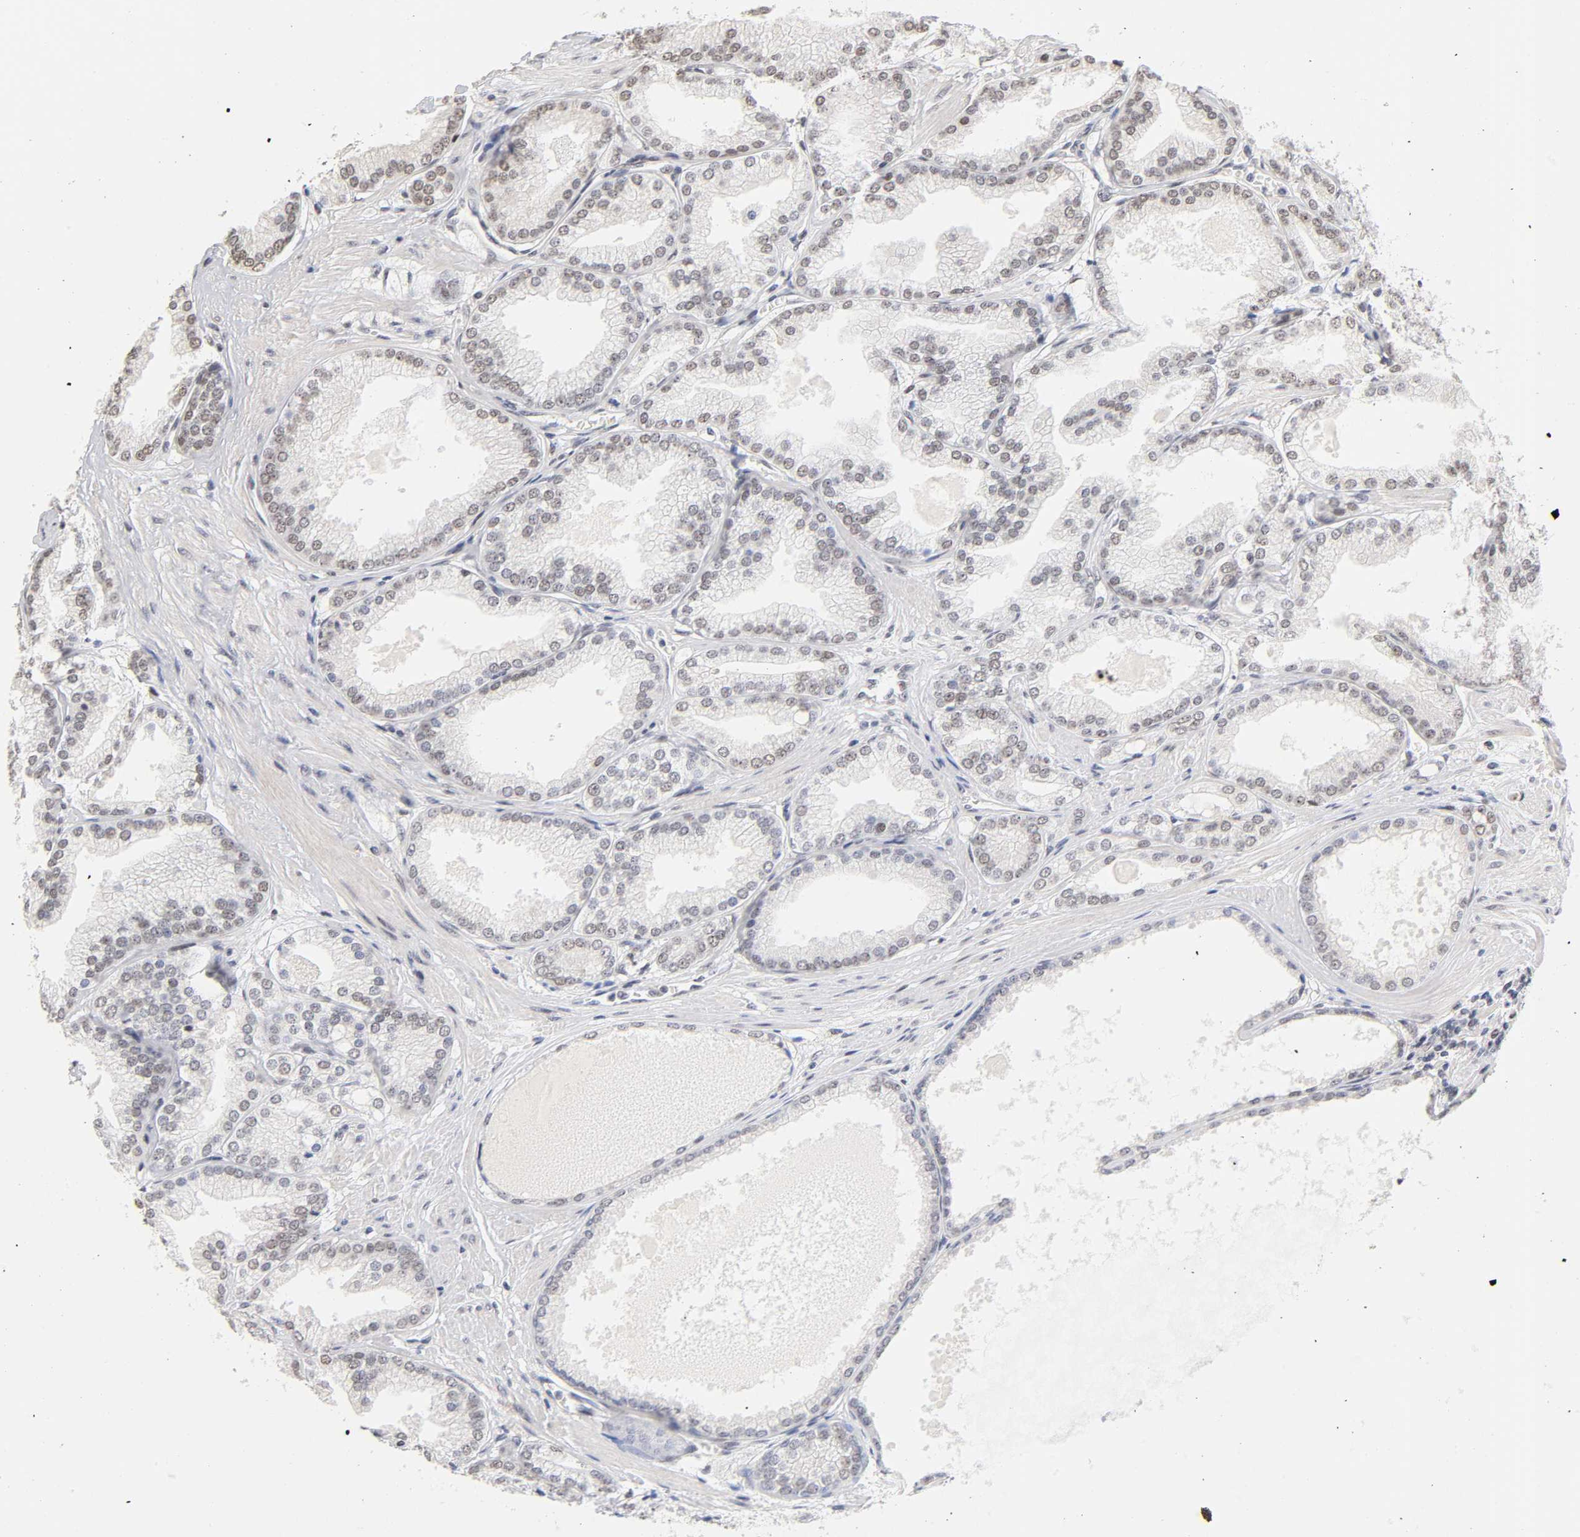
{"staining": {"intensity": "weak", "quantity": "<25%", "location": "nuclear"}, "tissue": "prostate cancer", "cell_type": "Tumor cells", "image_type": "cancer", "snomed": [{"axis": "morphology", "description": "Adenocarcinoma, High grade"}, {"axis": "topography", "description": "Prostate"}], "caption": "The photomicrograph displays no staining of tumor cells in prostate cancer.", "gene": "TP53RK", "patient": {"sex": "male", "age": 61}}